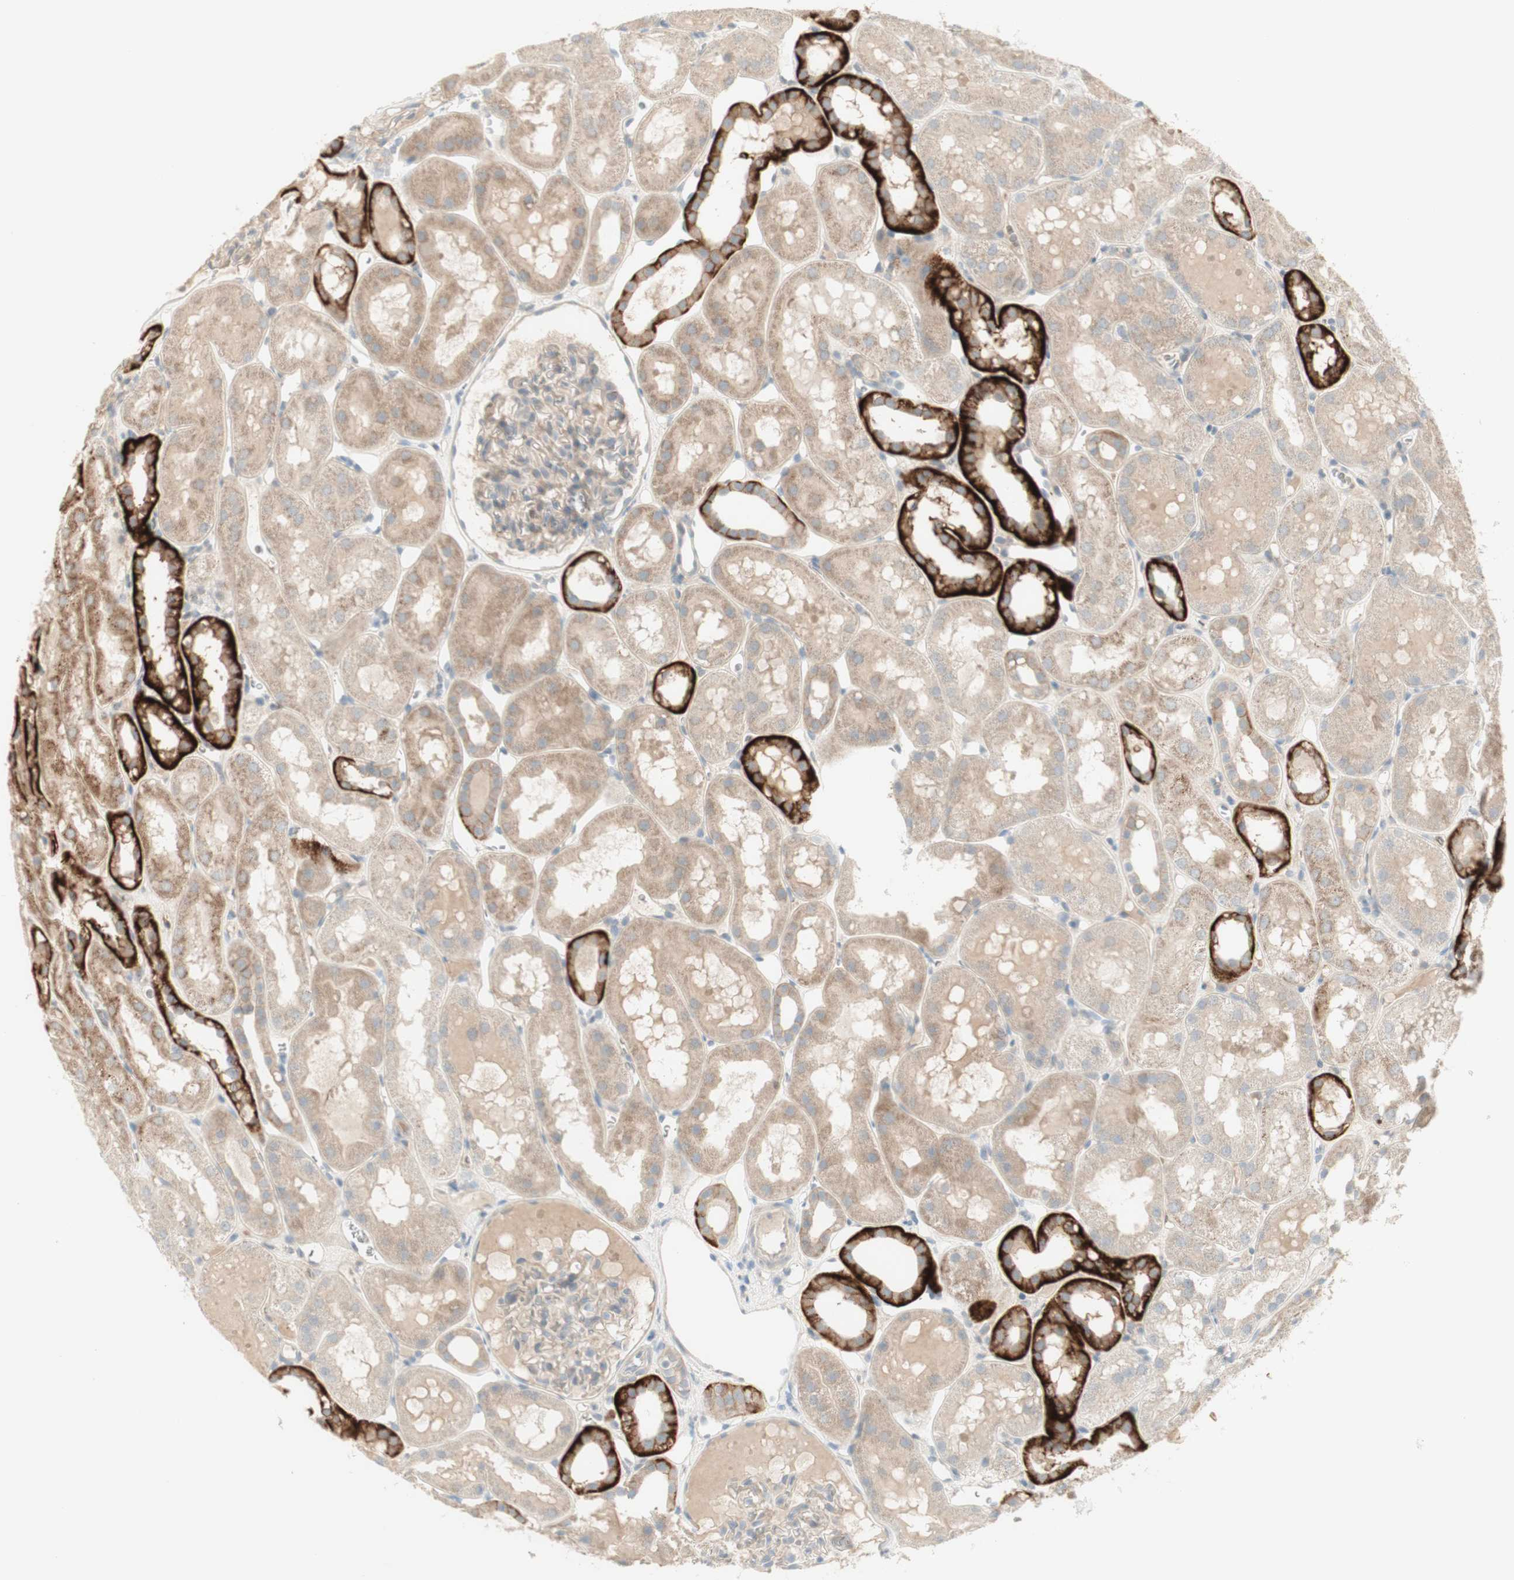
{"staining": {"intensity": "weak", "quantity": ">75%", "location": "cytoplasmic/membranous"}, "tissue": "kidney", "cell_type": "Cells in glomeruli", "image_type": "normal", "snomed": [{"axis": "morphology", "description": "Normal tissue, NOS"}, {"axis": "topography", "description": "Kidney"}, {"axis": "topography", "description": "Urinary bladder"}], "caption": "The image shows immunohistochemical staining of normal kidney. There is weak cytoplasmic/membranous expression is present in about >75% of cells in glomeruli.", "gene": "PTGER4", "patient": {"sex": "male", "age": 16}}